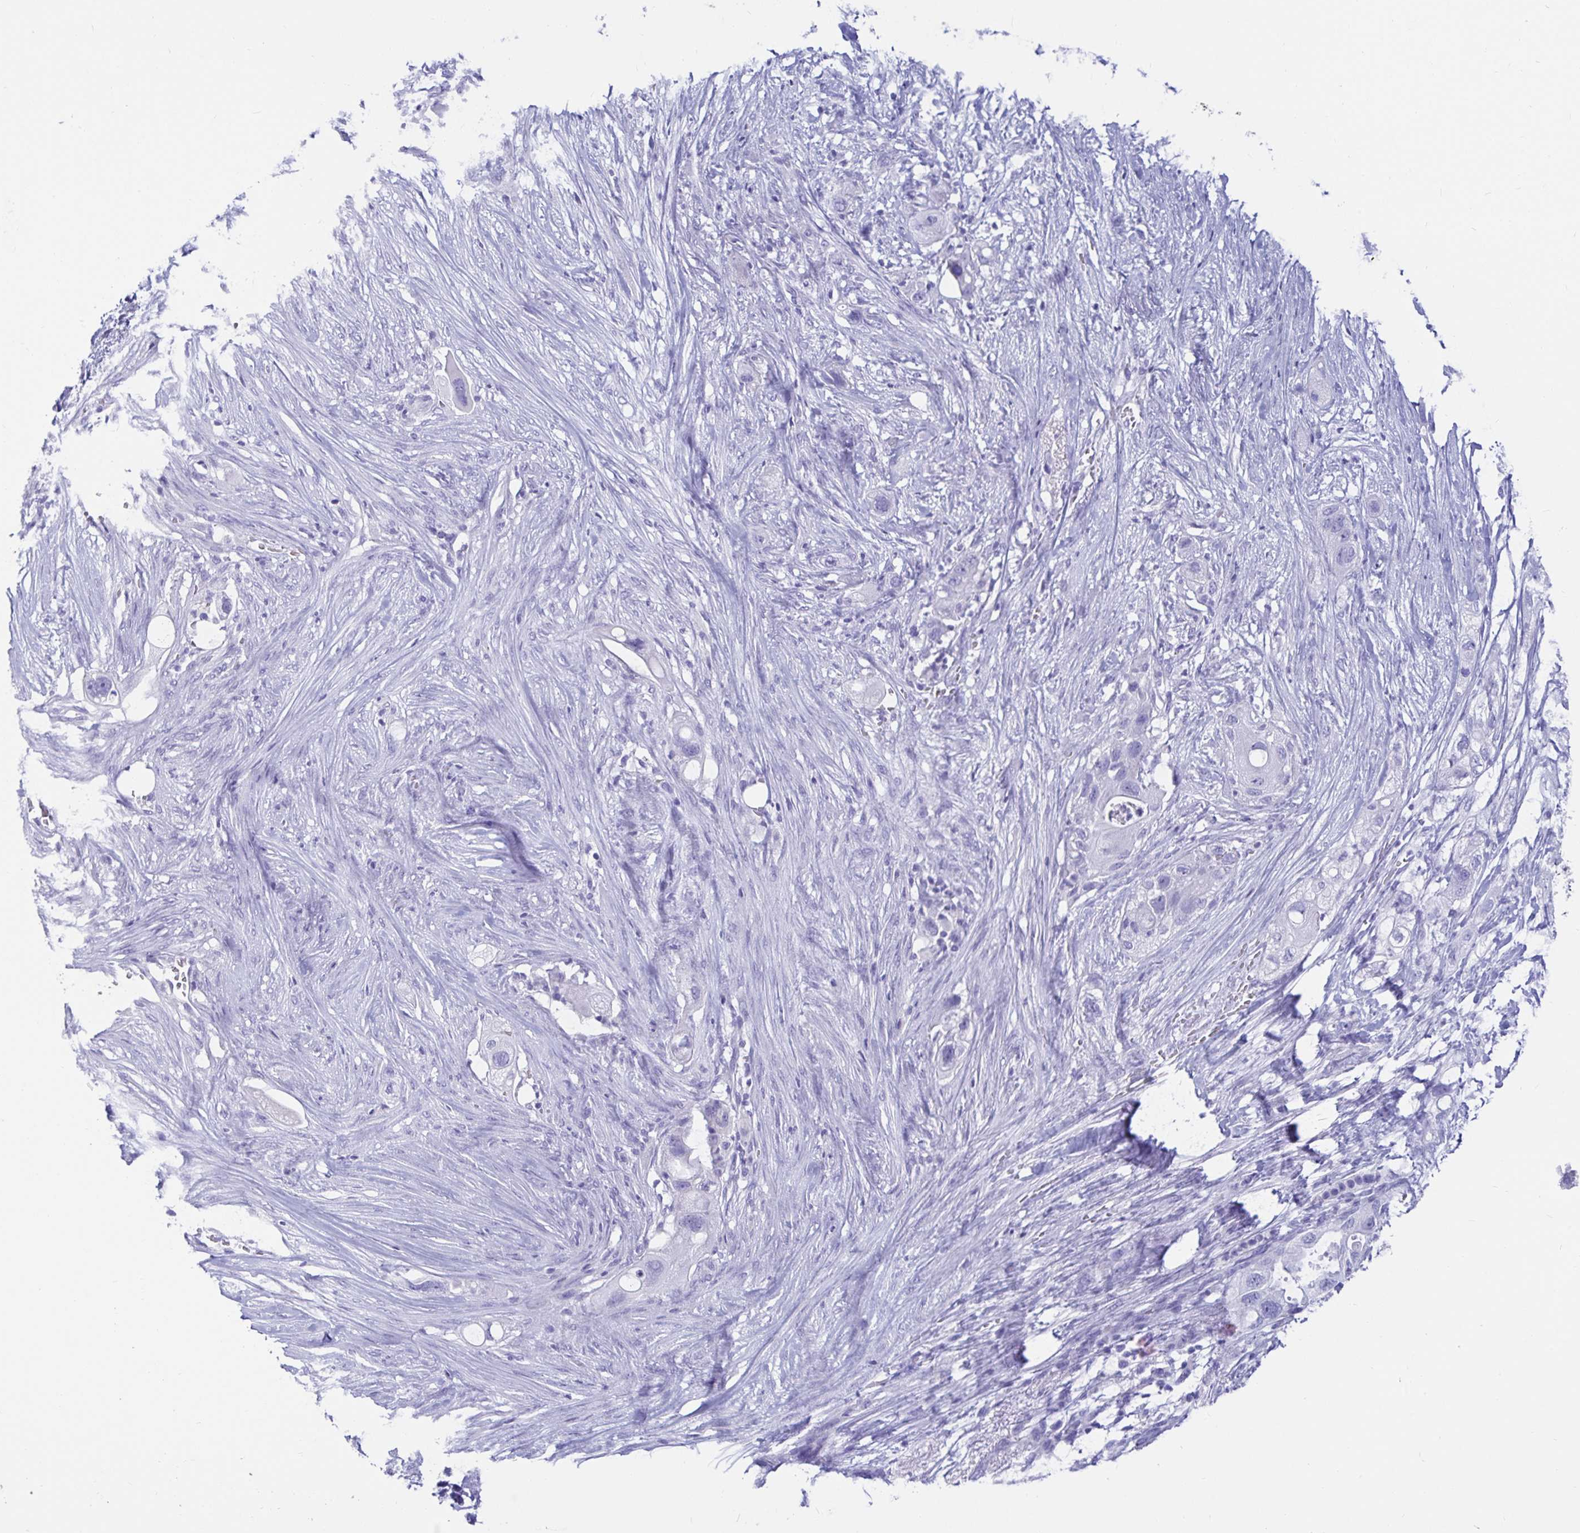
{"staining": {"intensity": "negative", "quantity": "none", "location": "none"}, "tissue": "pancreatic cancer", "cell_type": "Tumor cells", "image_type": "cancer", "snomed": [{"axis": "morphology", "description": "Adenocarcinoma, NOS"}, {"axis": "topography", "description": "Pancreas"}], "caption": "Tumor cells show no significant protein expression in pancreatic cancer.", "gene": "ZPBP2", "patient": {"sex": "female", "age": 72}}